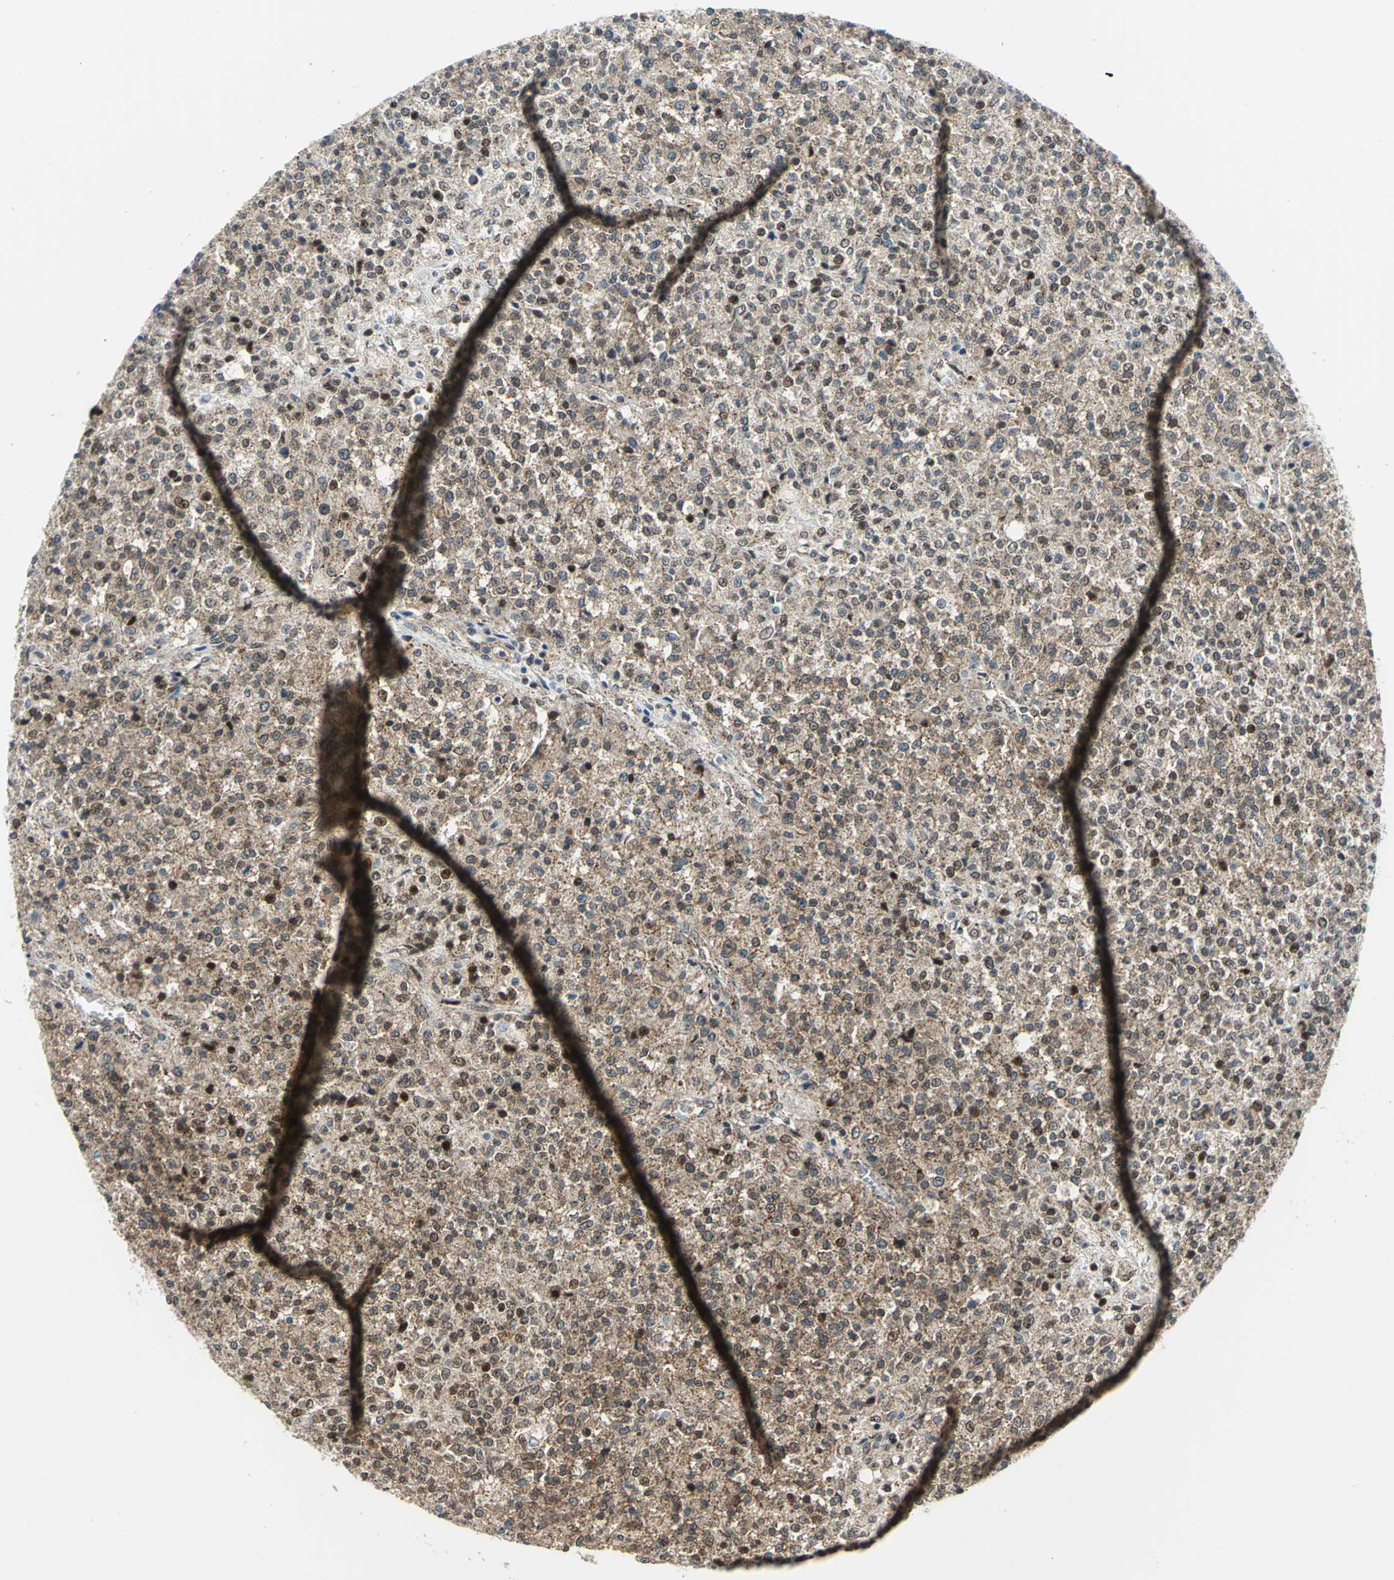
{"staining": {"intensity": "moderate", "quantity": ">75%", "location": "cytoplasmic/membranous"}, "tissue": "testis cancer", "cell_type": "Tumor cells", "image_type": "cancer", "snomed": [{"axis": "morphology", "description": "Seminoma, NOS"}, {"axis": "topography", "description": "Testis"}], "caption": "Immunohistochemical staining of testis seminoma demonstrates medium levels of moderate cytoplasmic/membranous protein staining in approximately >75% of tumor cells. (IHC, brightfield microscopy, high magnification).", "gene": "ATP6V1A", "patient": {"sex": "male", "age": 59}}